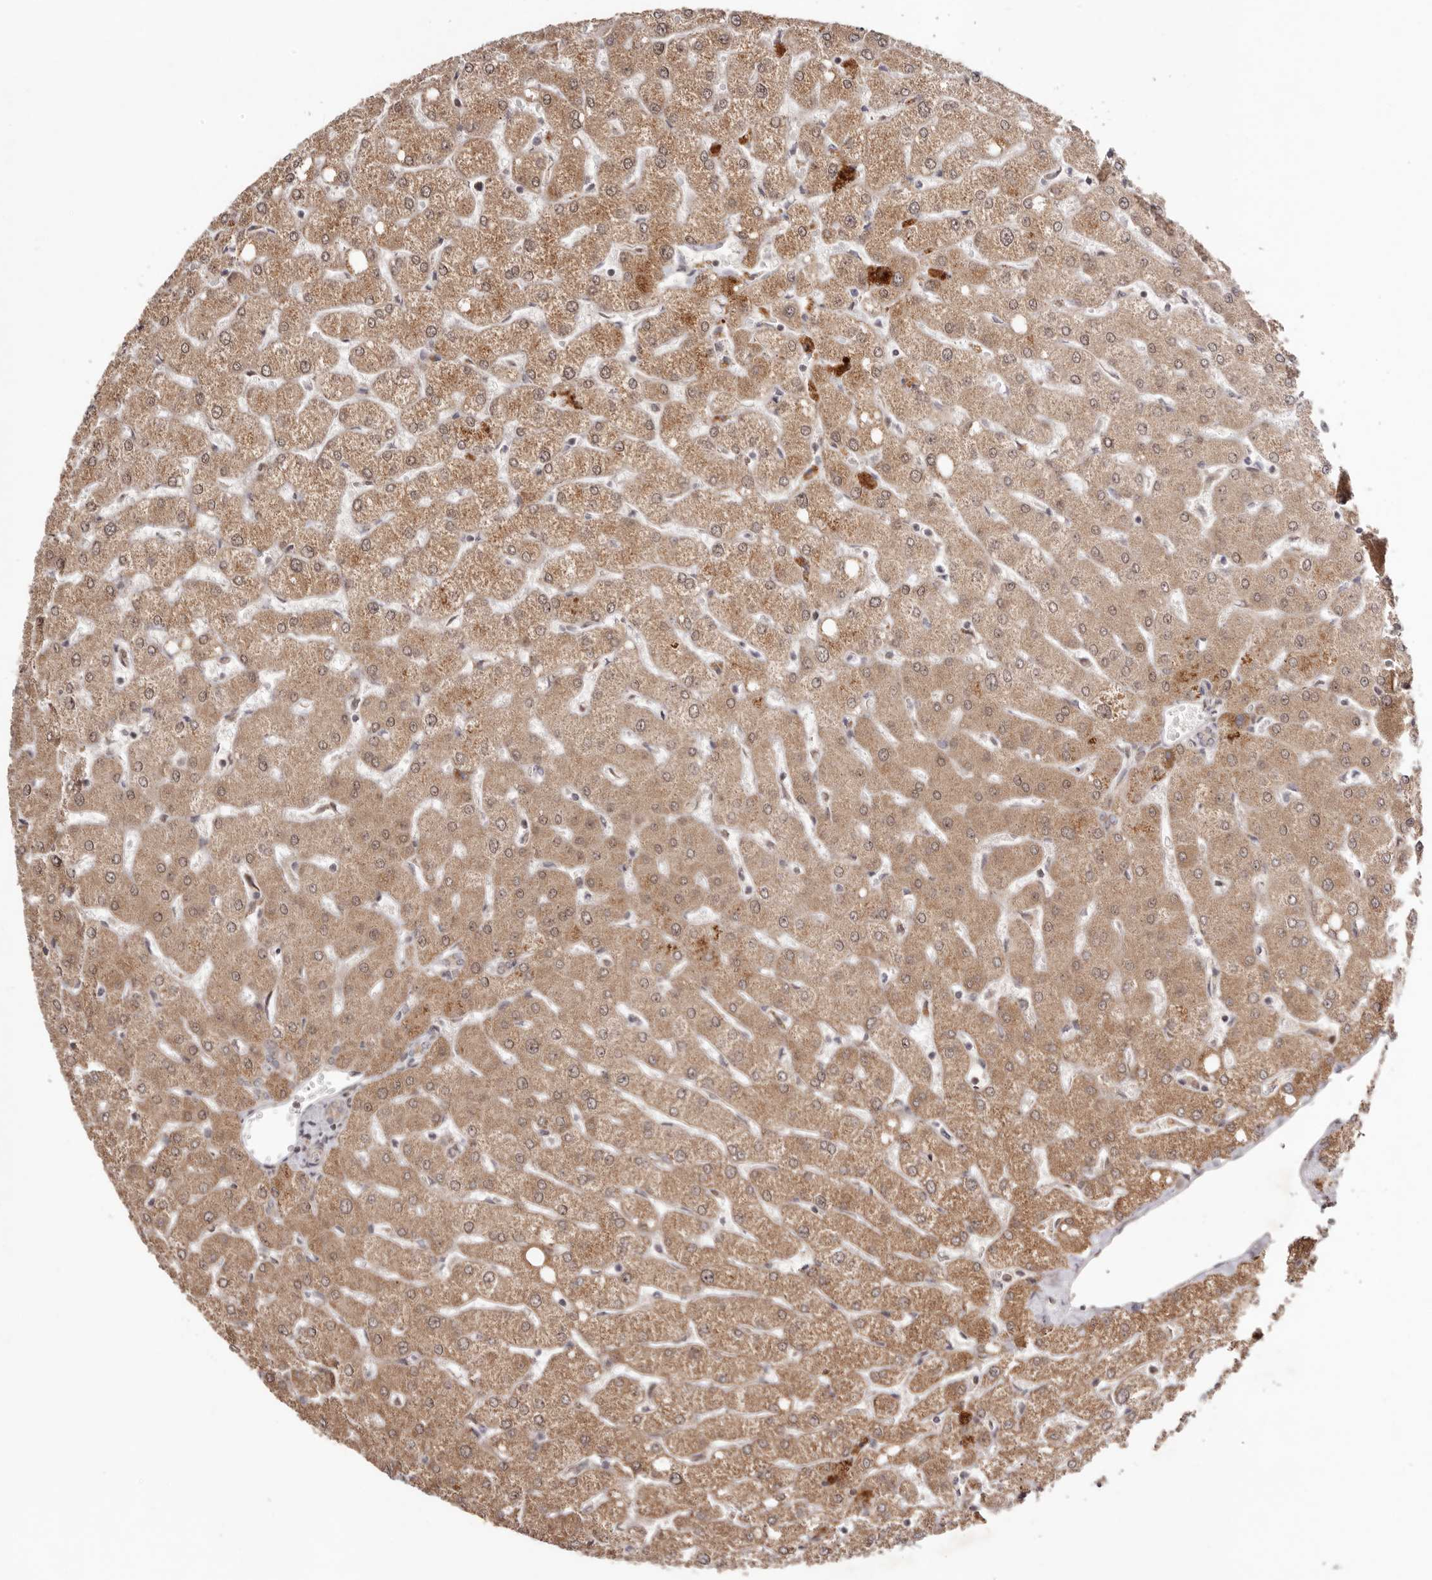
{"staining": {"intensity": "moderate", "quantity": "25%-75%", "location": "cytoplasmic/membranous"}, "tissue": "liver", "cell_type": "Cholangiocytes", "image_type": "normal", "snomed": [{"axis": "morphology", "description": "Normal tissue, NOS"}, {"axis": "topography", "description": "Liver"}], "caption": "Immunohistochemical staining of unremarkable liver displays 25%-75% levels of moderate cytoplasmic/membranous protein positivity in approximately 25%-75% of cholangiocytes.", "gene": "EGR3", "patient": {"sex": "female", "age": 54}}